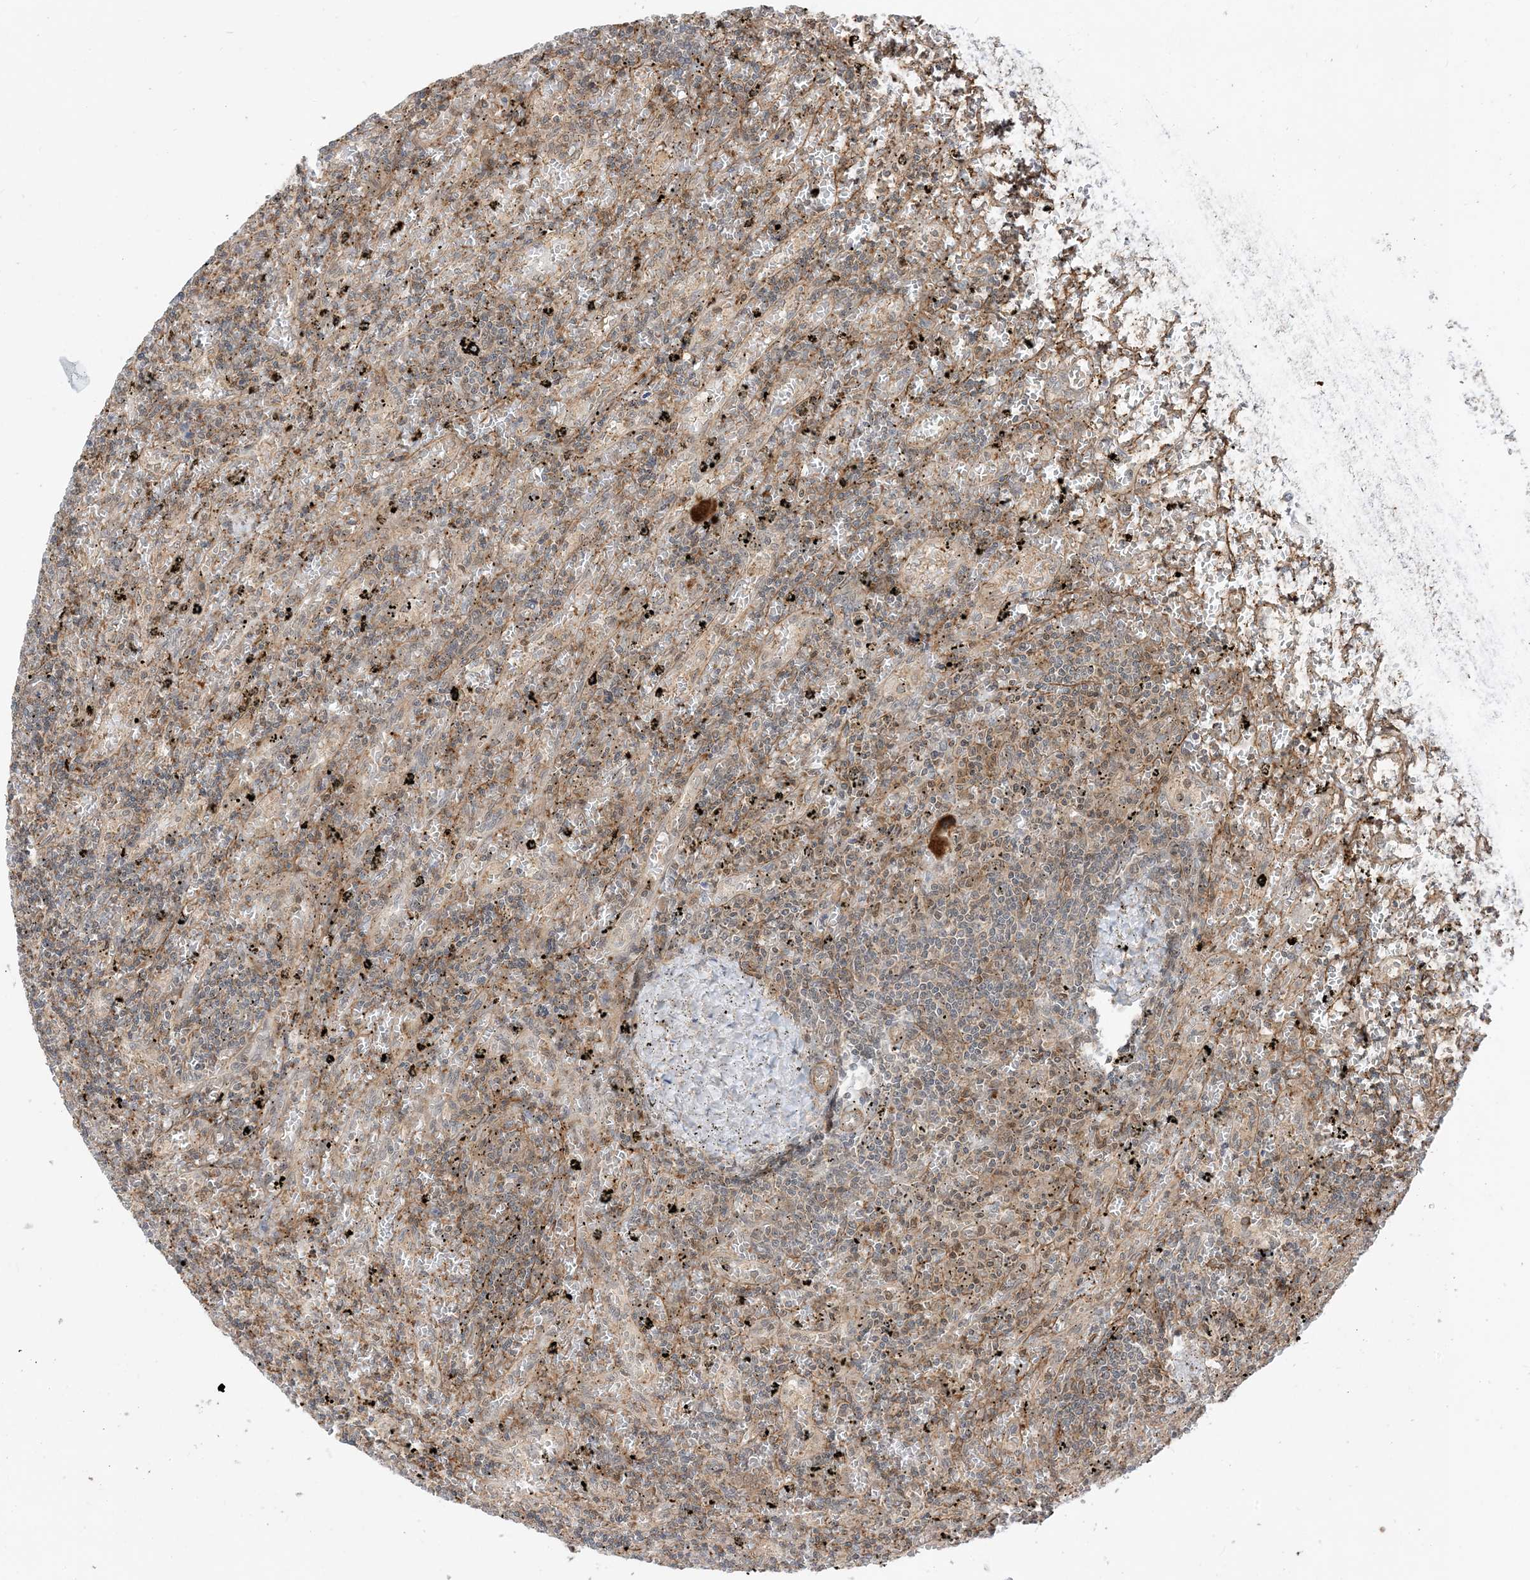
{"staining": {"intensity": "negative", "quantity": "none", "location": "none"}, "tissue": "lymphoma", "cell_type": "Tumor cells", "image_type": "cancer", "snomed": [{"axis": "morphology", "description": "Malignant lymphoma, non-Hodgkin's type, Low grade"}, {"axis": "topography", "description": "Spleen"}], "caption": "This is a image of immunohistochemistry (IHC) staining of malignant lymphoma, non-Hodgkin's type (low-grade), which shows no expression in tumor cells.", "gene": "TBCC", "patient": {"sex": "male", "age": 76}}